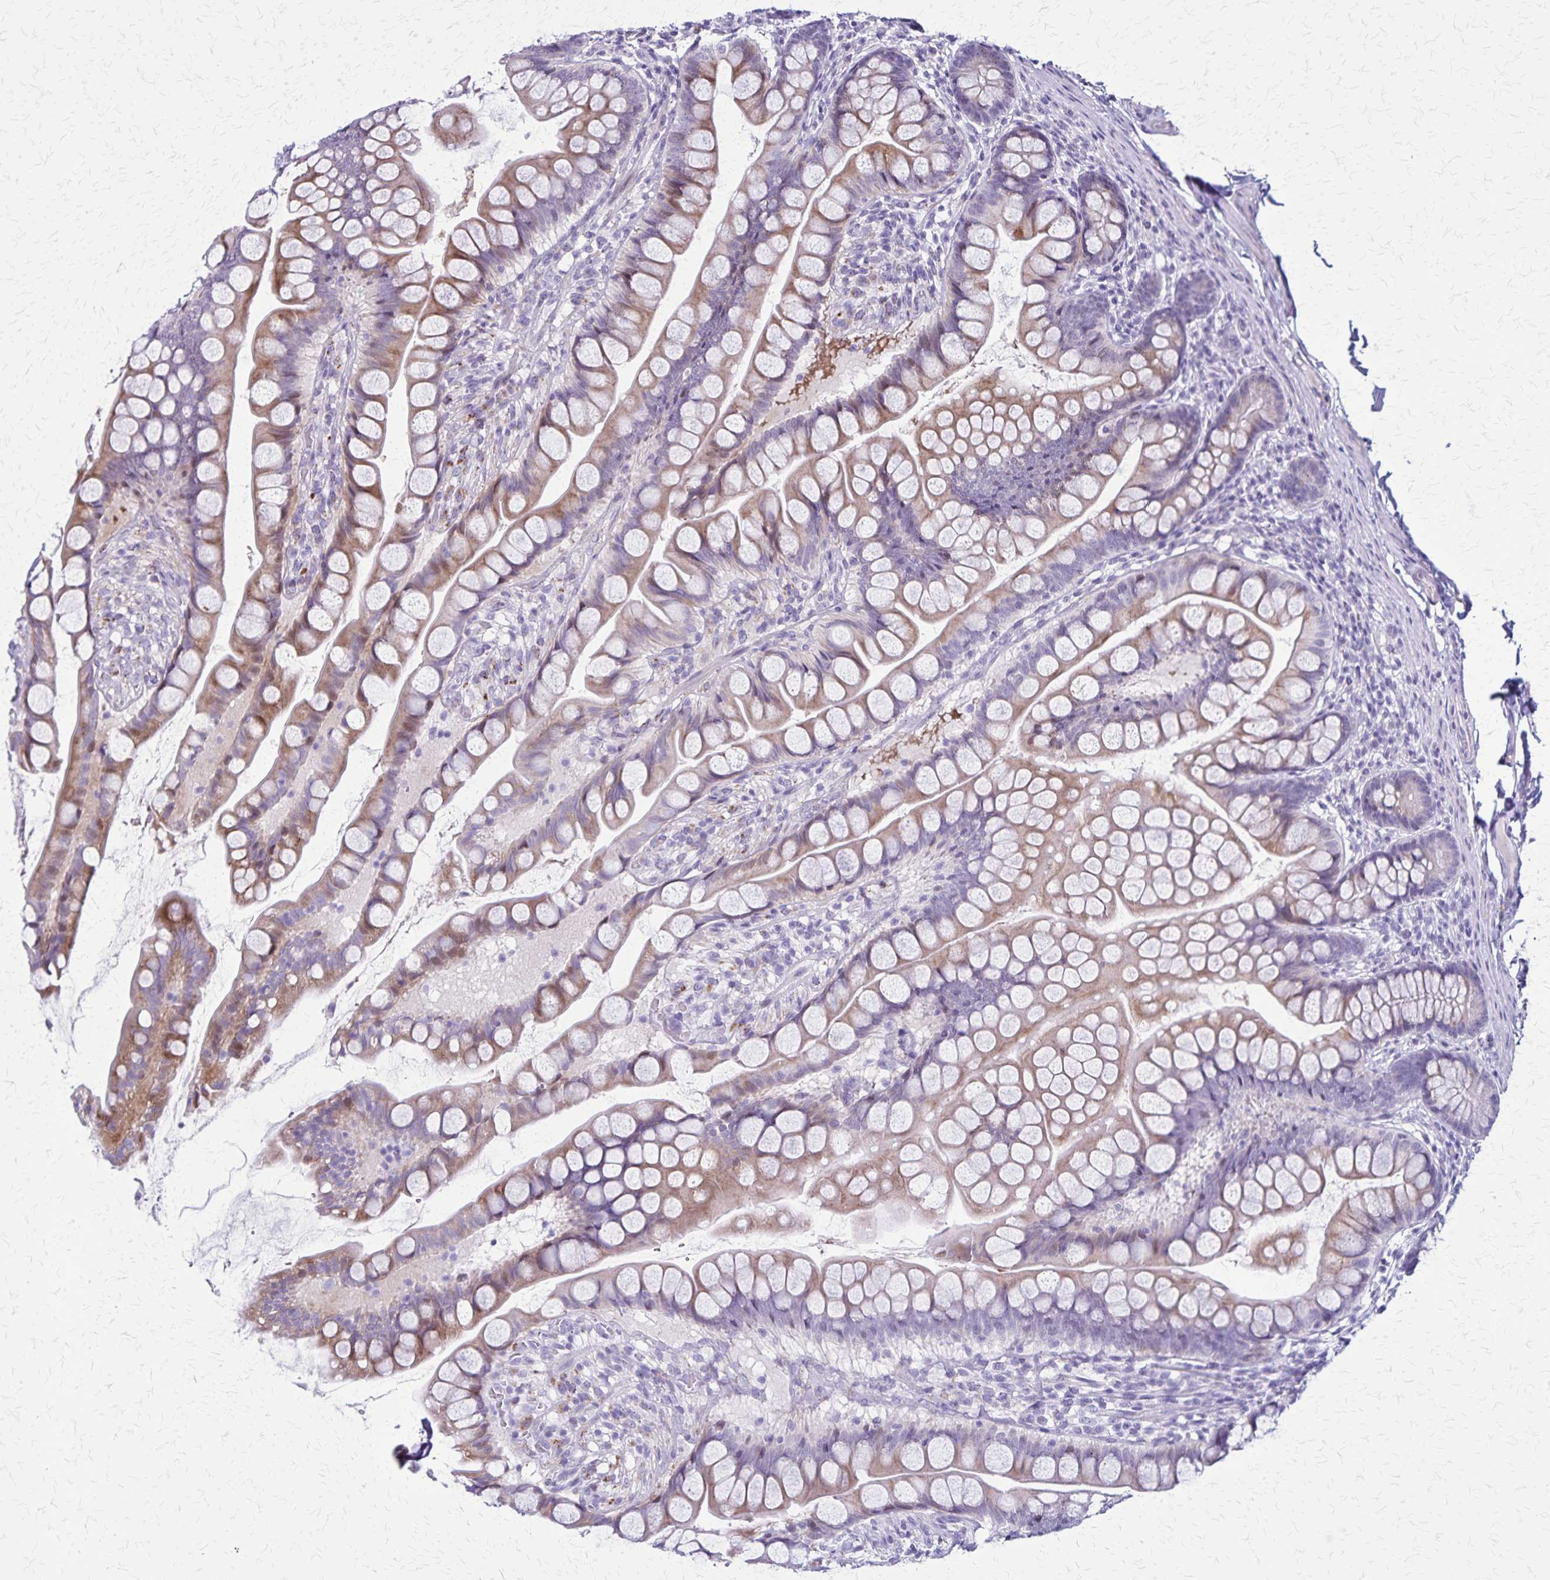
{"staining": {"intensity": "moderate", "quantity": "25%-75%", "location": "cytoplasmic/membranous"}, "tissue": "small intestine", "cell_type": "Glandular cells", "image_type": "normal", "snomed": [{"axis": "morphology", "description": "Normal tissue, NOS"}, {"axis": "topography", "description": "Small intestine"}], "caption": "Small intestine stained with IHC demonstrates moderate cytoplasmic/membranous expression in approximately 25%-75% of glandular cells.", "gene": "OR51B5", "patient": {"sex": "male", "age": 70}}